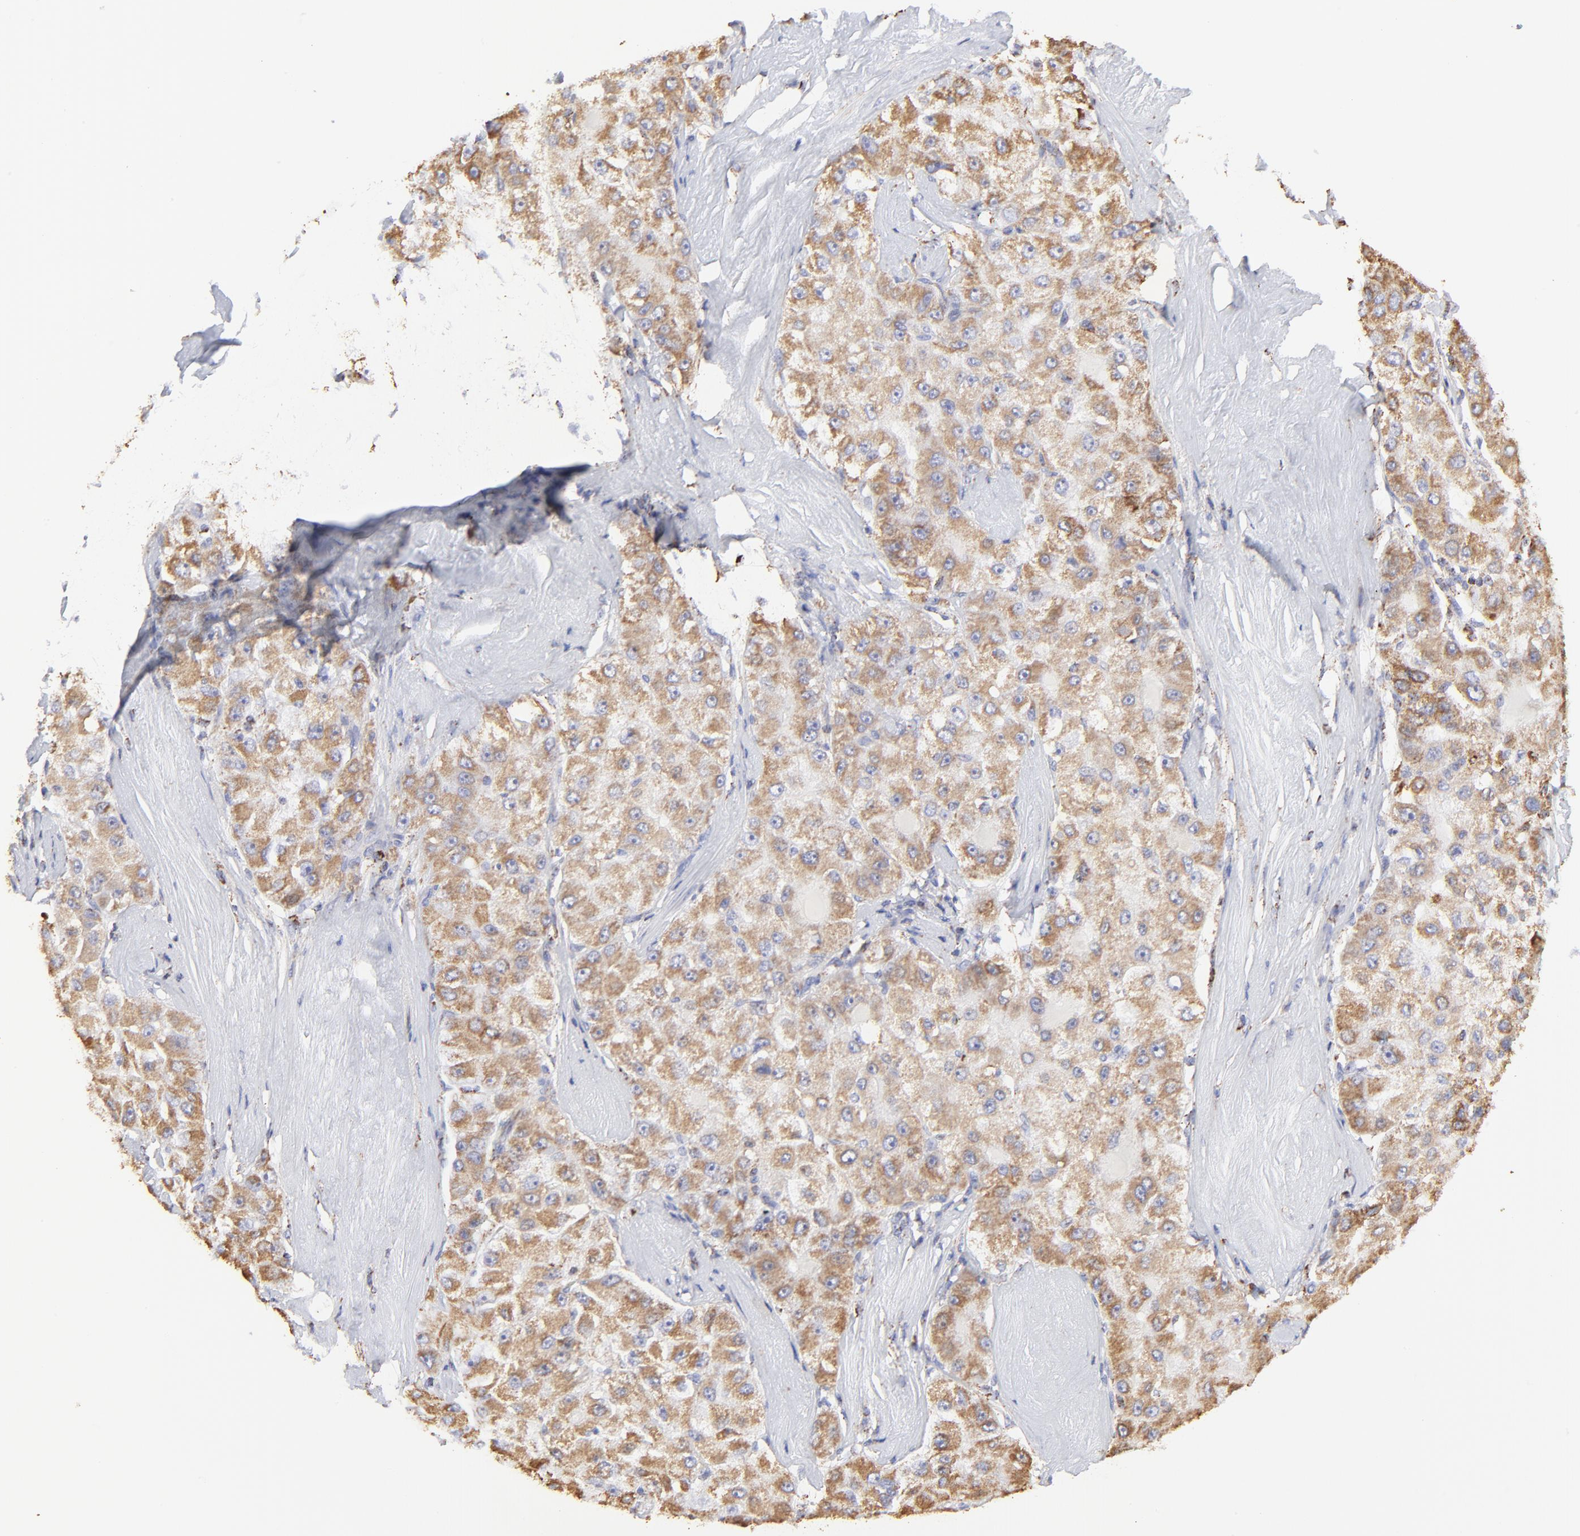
{"staining": {"intensity": "moderate", "quantity": ">75%", "location": "cytoplasmic/membranous"}, "tissue": "liver cancer", "cell_type": "Tumor cells", "image_type": "cancer", "snomed": [{"axis": "morphology", "description": "Carcinoma, Hepatocellular, NOS"}, {"axis": "topography", "description": "Liver"}], "caption": "Protein expression analysis of liver hepatocellular carcinoma exhibits moderate cytoplasmic/membranous expression in about >75% of tumor cells.", "gene": "COX4I1", "patient": {"sex": "male", "age": 80}}